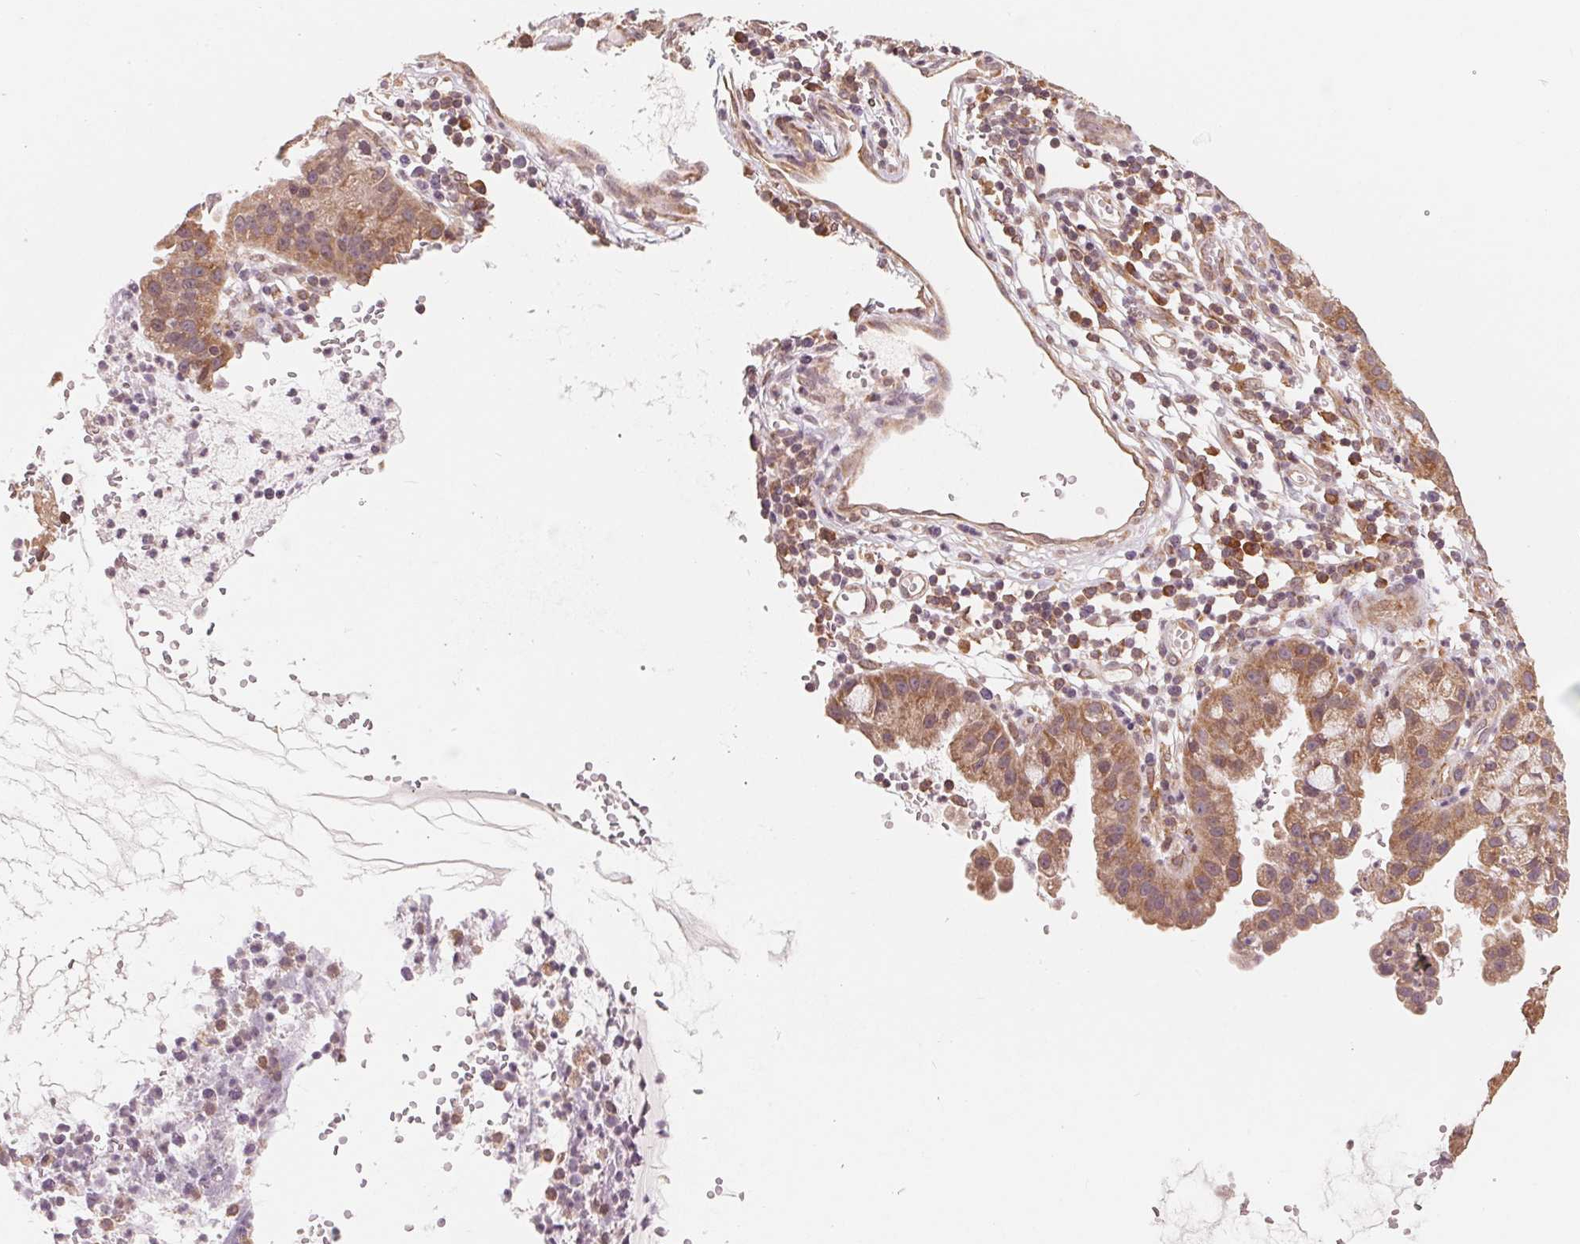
{"staining": {"intensity": "moderate", "quantity": ">75%", "location": "cytoplasmic/membranous"}, "tissue": "cervical cancer", "cell_type": "Tumor cells", "image_type": "cancer", "snomed": [{"axis": "morphology", "description": "Adenocarcinoma, NOS"}, {"axis": "topography", "description": "Cervix"}], "caption": "A histopathology image of cervical cancer stained for a protein exhibits moderate cytoplasmic/membranous brown staining in tumor cells.", "gene": "GIGYF2", "patient": {"sex": "female", "age": 34}}